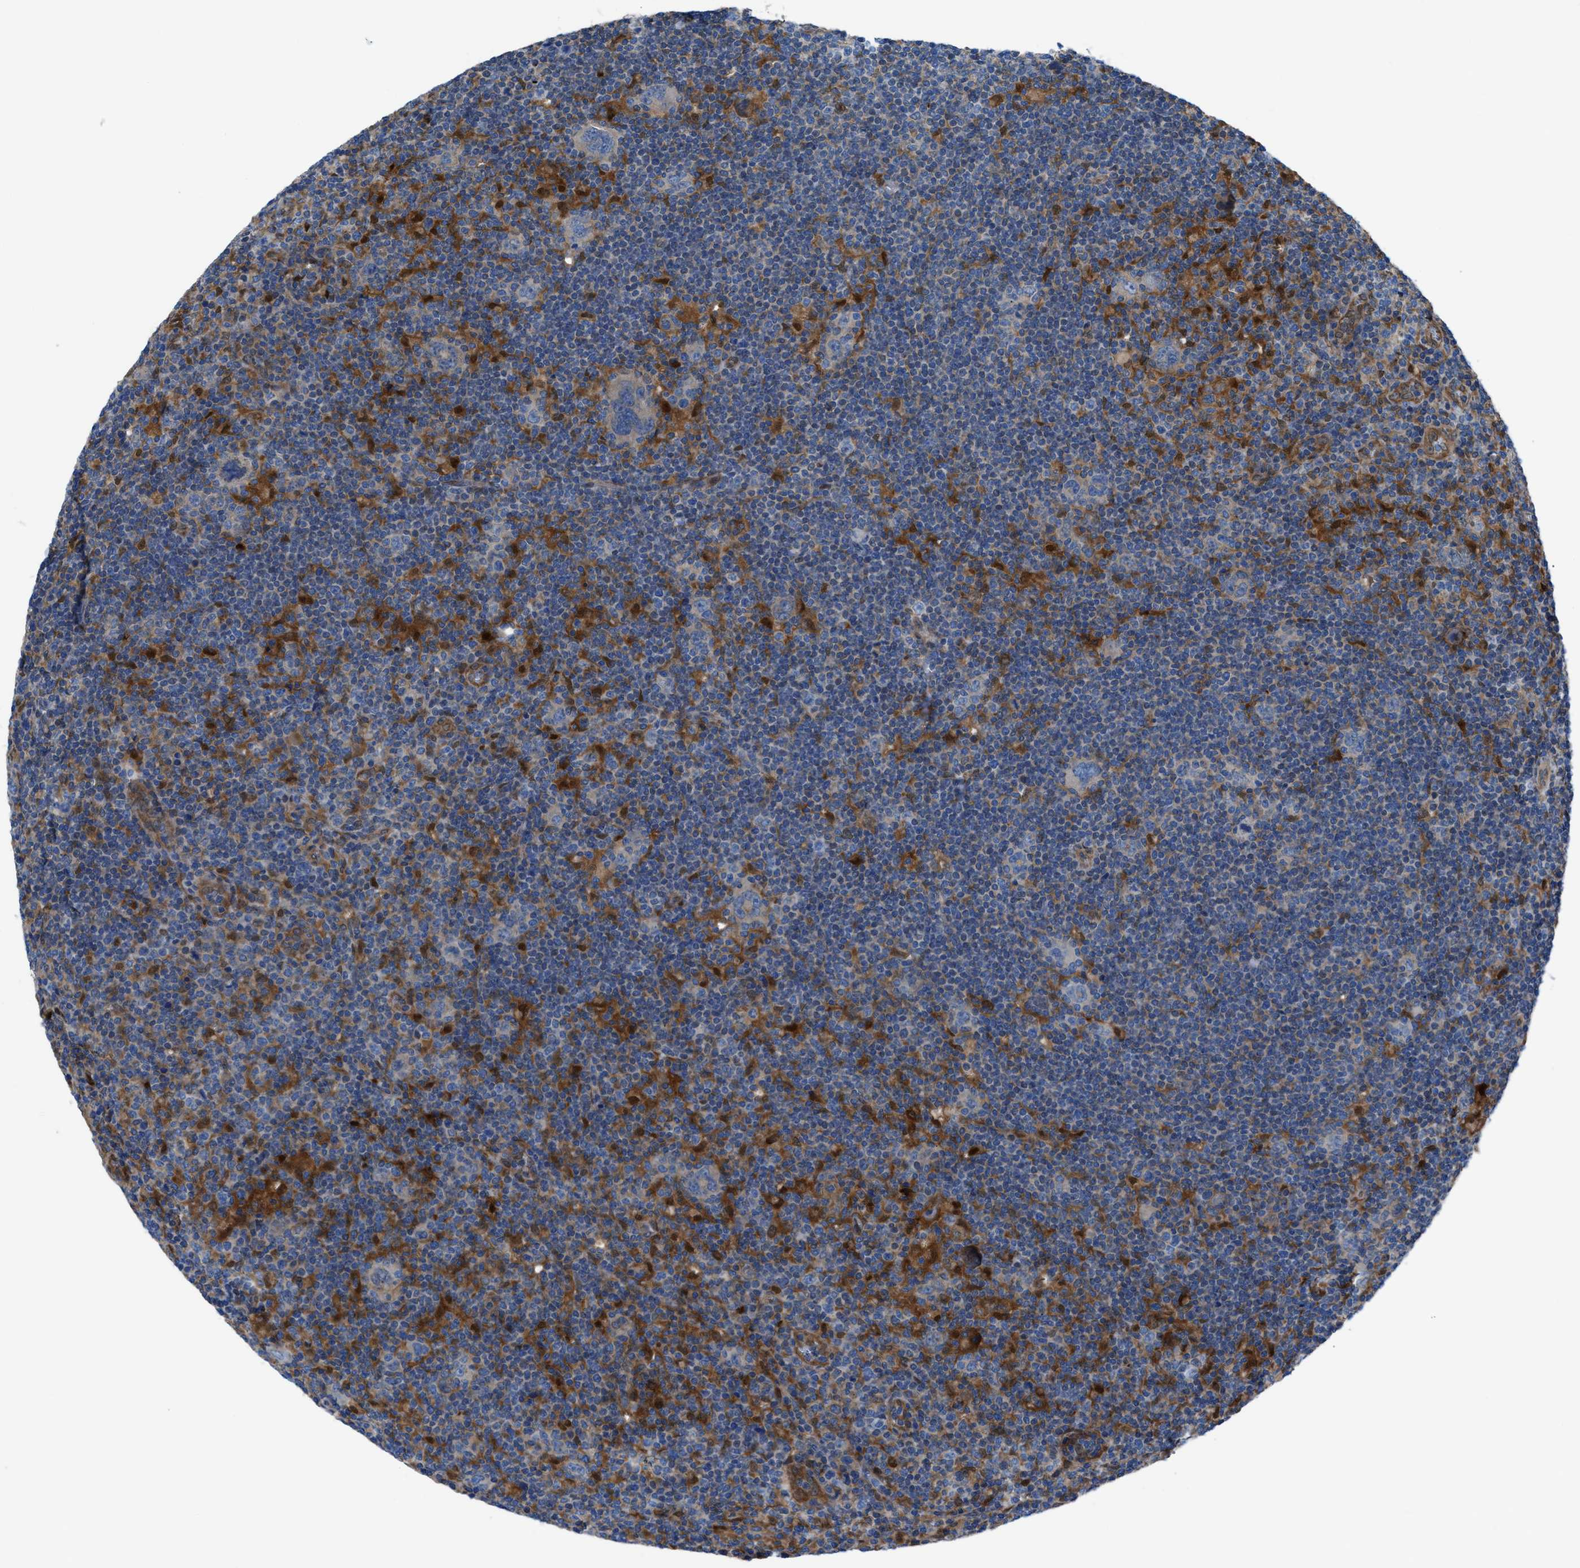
{"staining": {"intensity": "weak", "quantity": "<25%", "location": "cytoplasmic/membranous"}, "tissue": "lymphoma", "cell_type": "Tumor cells", "image_type": "cancer", "snomed": [{"axis": "morphology", "description": "Hodgkin's disease, NOS"}, {"axis": "topography", "description": "Lymph node"}], "caption": "IHC histopathology image of lymphoma stained for a protein (brown), which shows no staining in tumor cells.", "gene": "DMAC1", "patient": {"sex": "female", "age": 57}}